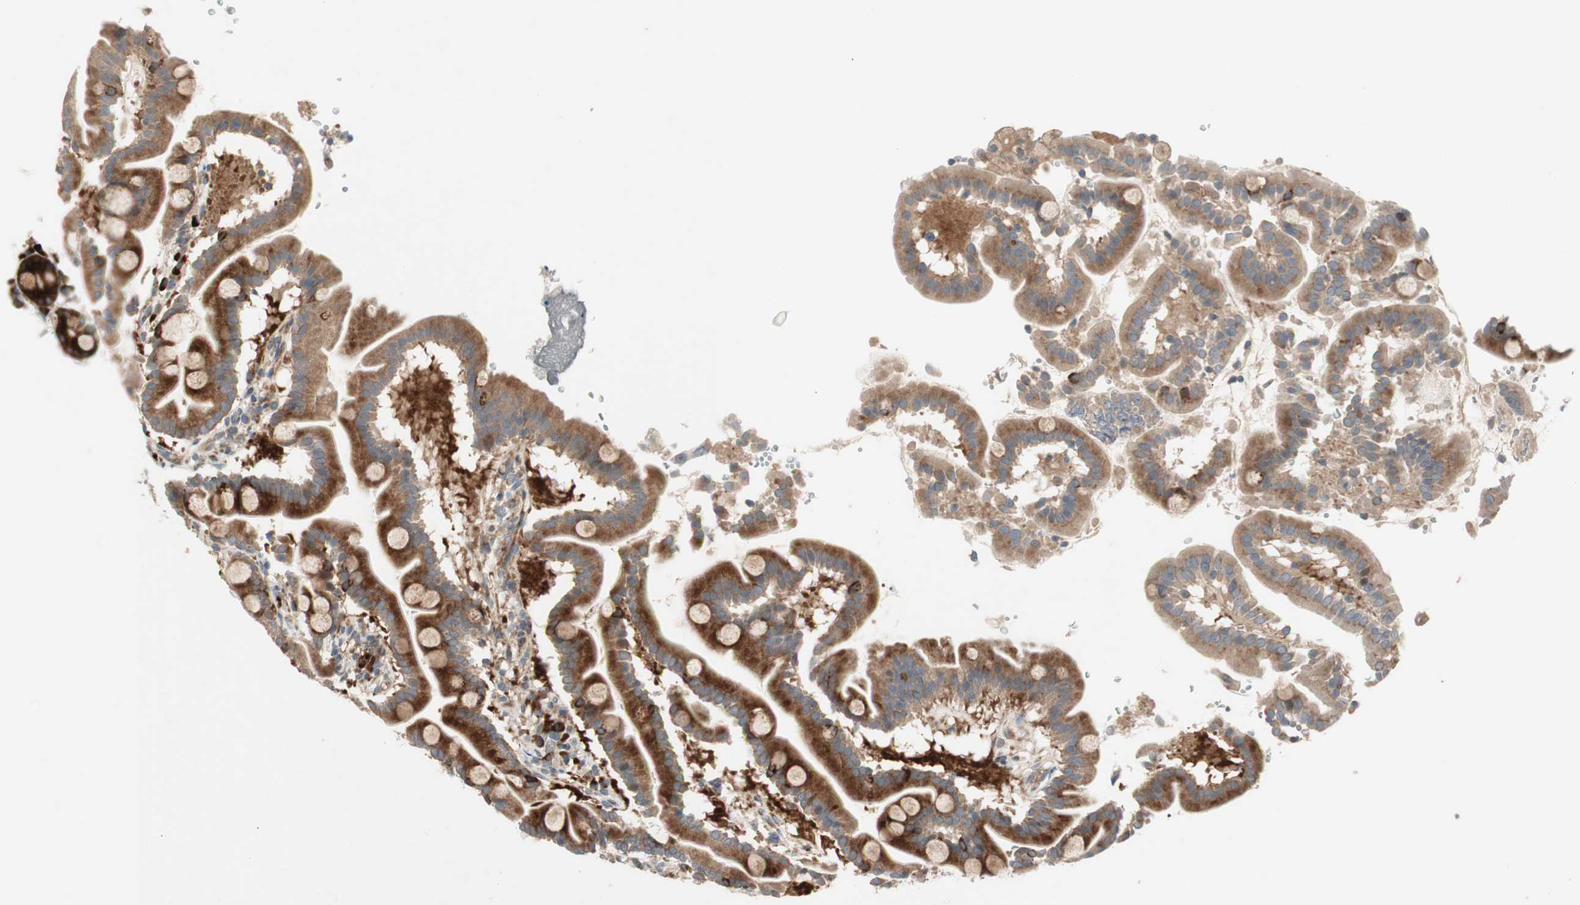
{"staining": {"intensity": "strong", "quantity": ">75%", "location": "cytoplasmic/membranous"}, "tissue": "duodenum", "cell_type": "Glandular cells", "image_type": "normal", "snomed": [{"axis": "morphology", "description": "Normal tissue, NOS"}, {"axis": "topography", "description": "Duodenum"}], "caption": "Protein staining exhibits strong cytoplasmic/membranous staining in approximately >75% of glandular cells in unremarkable duodenum.", "gene": "APOO", "patient": {"sex": "male", "age": 50}}